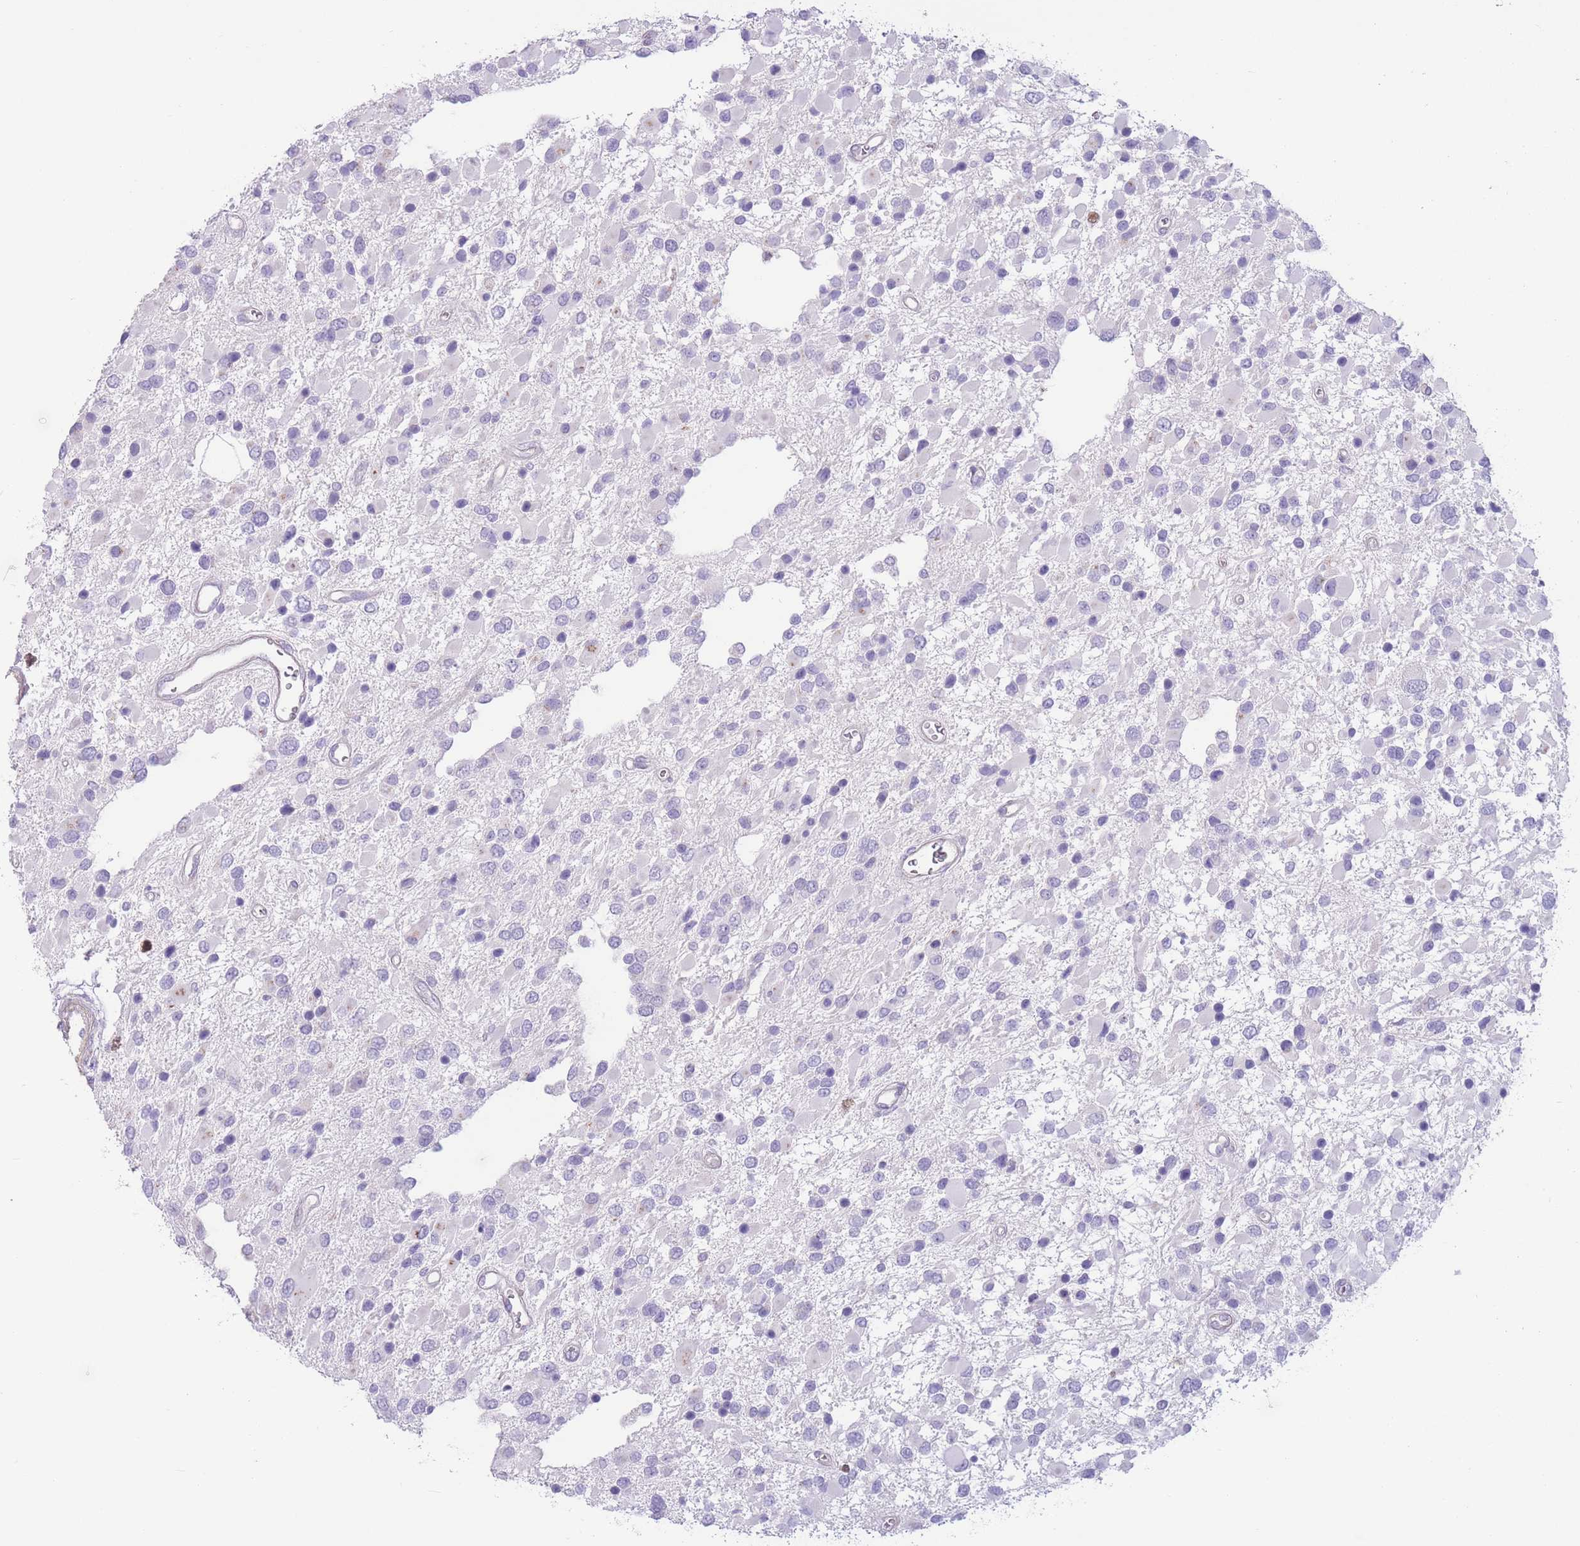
{"staining": {"intensity": "negative", "quantity": "none", "location": "none"}, "tissue": "glioma", "cell_type": "Tumor cells", "image_type": "cancer", "snomed": [{"axis": "morphology", "description": "Glioma, malignant, High grade"}, {"axis": "topography", "description": "Brain"}], "caption": "This is a photomicrograph of immunohistochemistry (IHC) staining of glioma, which shows no positivity in tumor cells.", "gene": "BHLHA15", "patient": {"sex": "male", "age": 53}}